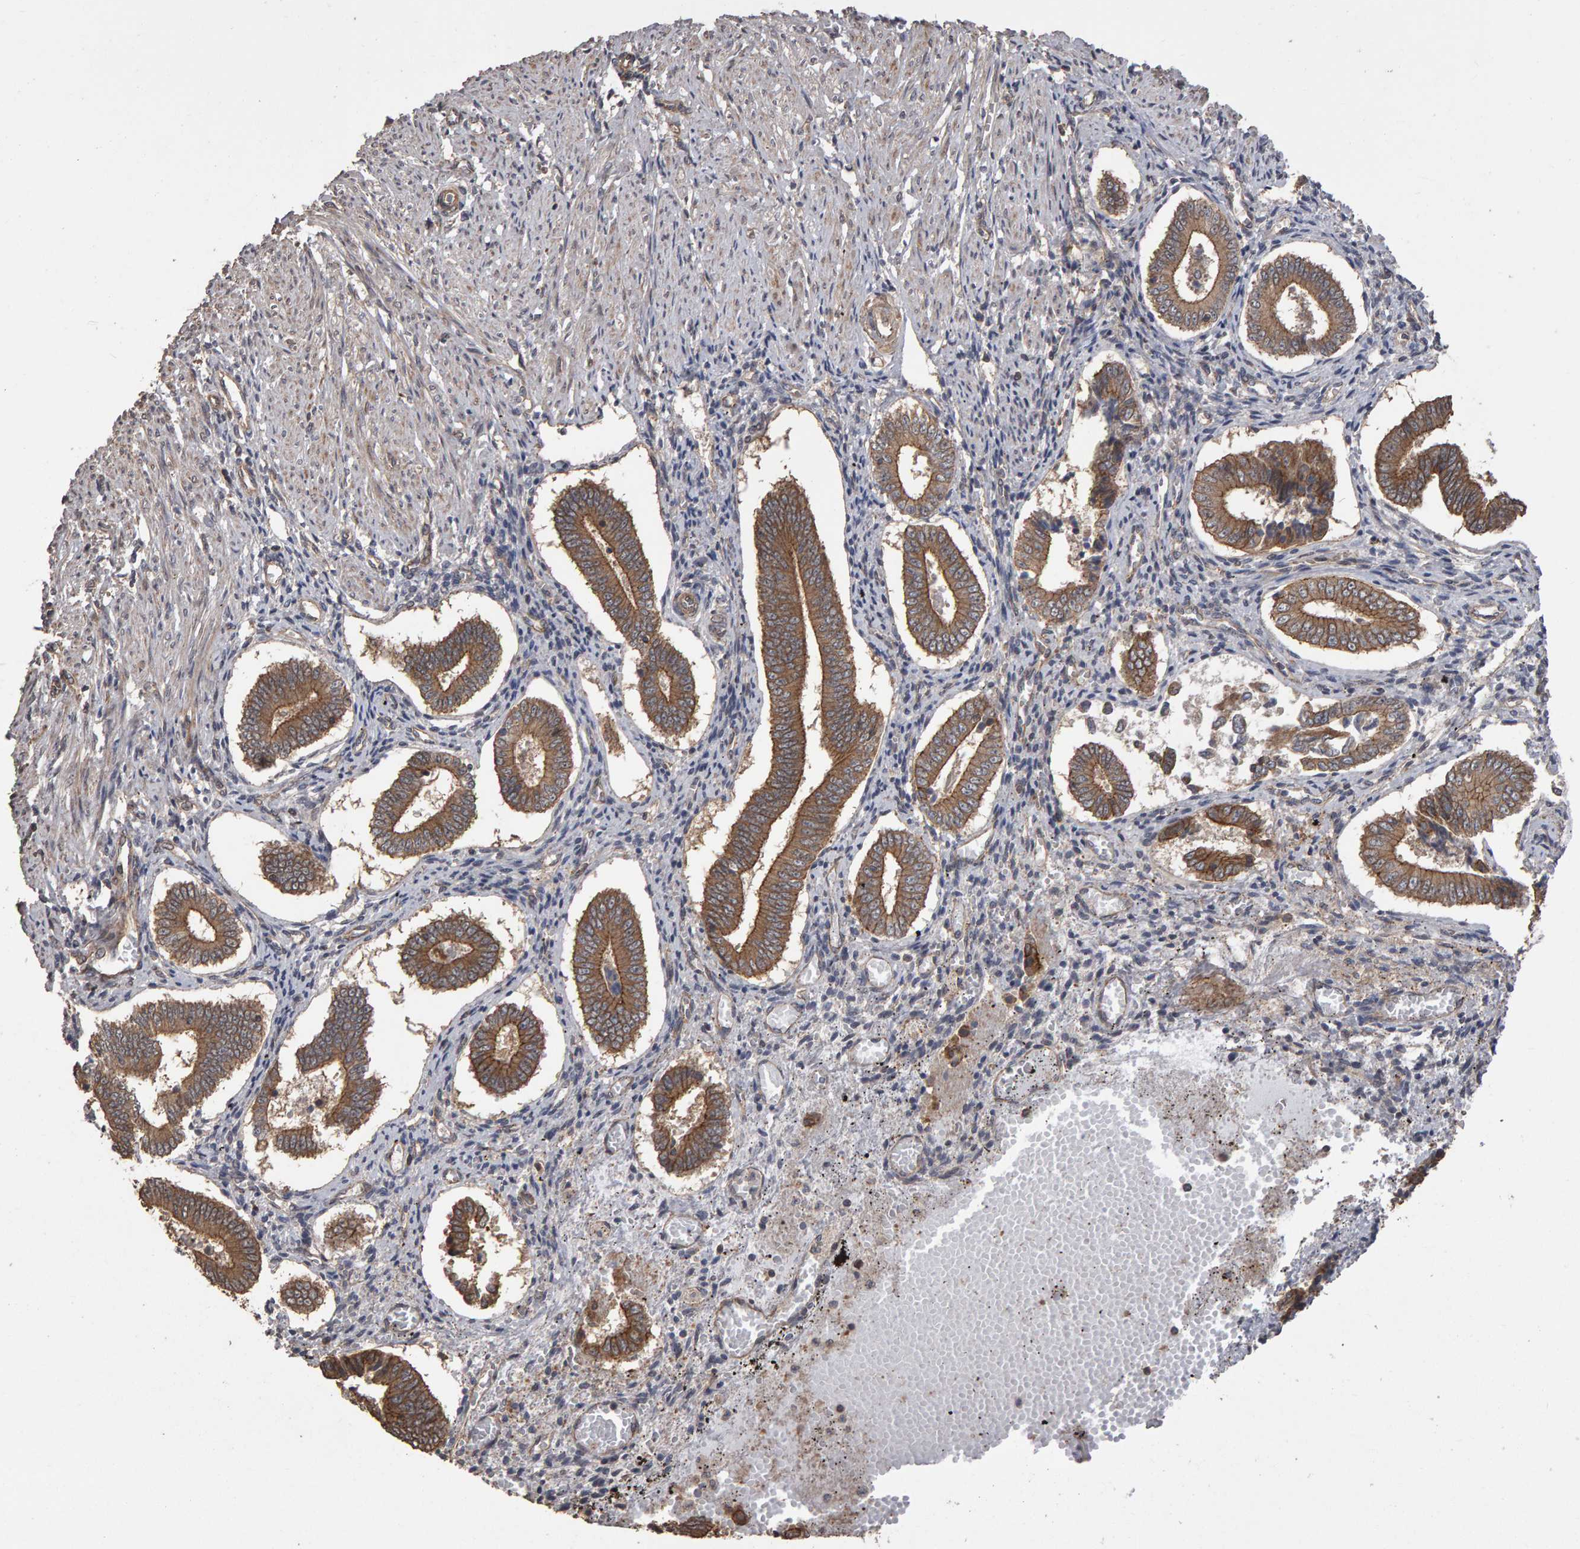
{"staining": {"intensity": "weak", "quantity": "25%-75%", "location": "cytoplasmic/membranous"}, "tissue": "endometrium", "cell_type": "Cells in endometrial stroma", "image_type": "normal", "snomed": [{"axis": "morphology", "description": "Normal tissue, NOS"}, {"axis": "topography", "description": "Endometrium"}], "caption": "Protein expression analysis of unremarkable endometrium reveals weak cytoplasmic/membranous positivity in about 25%-75% of cells in endometrial stroma. Nuclei are stained in blue.", "gene": "SCRIB", "patient": {"sex": "female", "age": 42}}